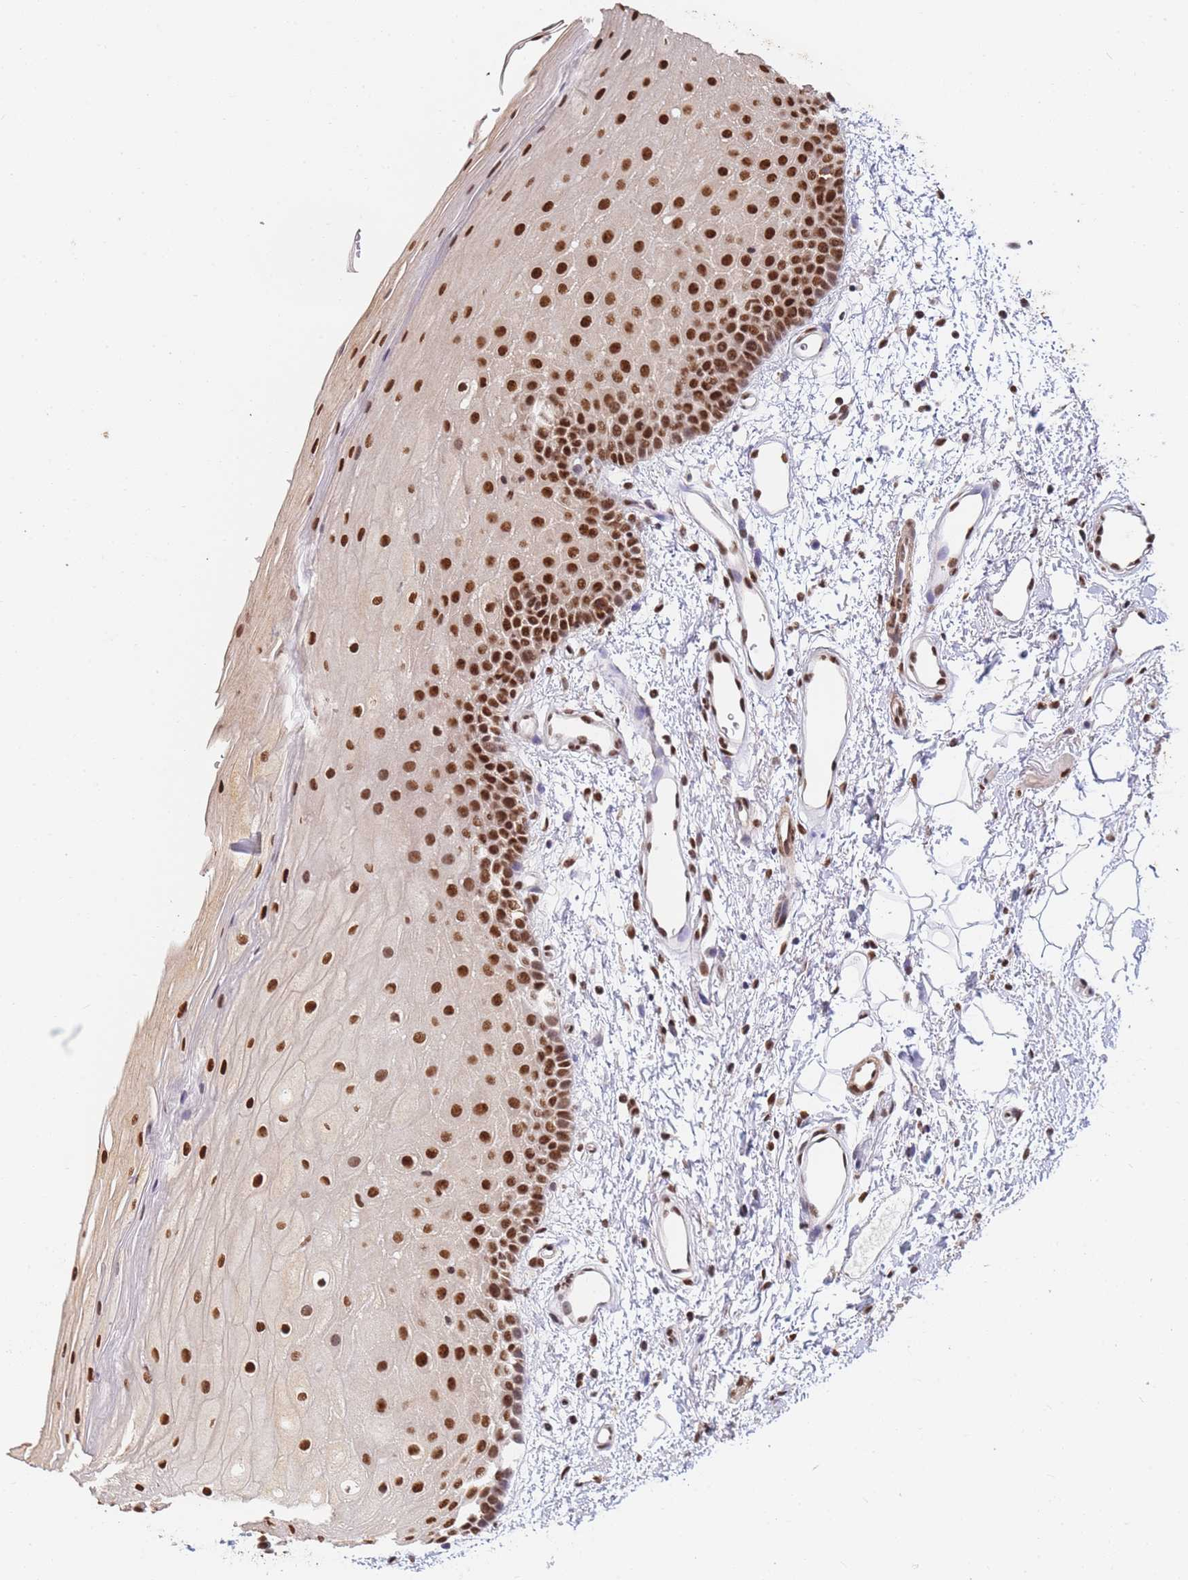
{"staining": {"intensity": "strong", "quantity": ">75%", "location": "nuclear"}, "tissue": "oral mucosa", "cell_type": "Squamous epithelial cells", "image_type": "normal", "snomed": [{"axis": "morphology", "description": "Normal tissue, NOS"}, {"axis": "topography", "description": "Oral tissue"}], "caption": "This image shows IHC staining of unremarkable human oral mucosa, with high strong nuclear staining in about >75% of squamous epithelial cells.", "gene": "PRKDC", "patient": {"sex": "male", "age": 68}}